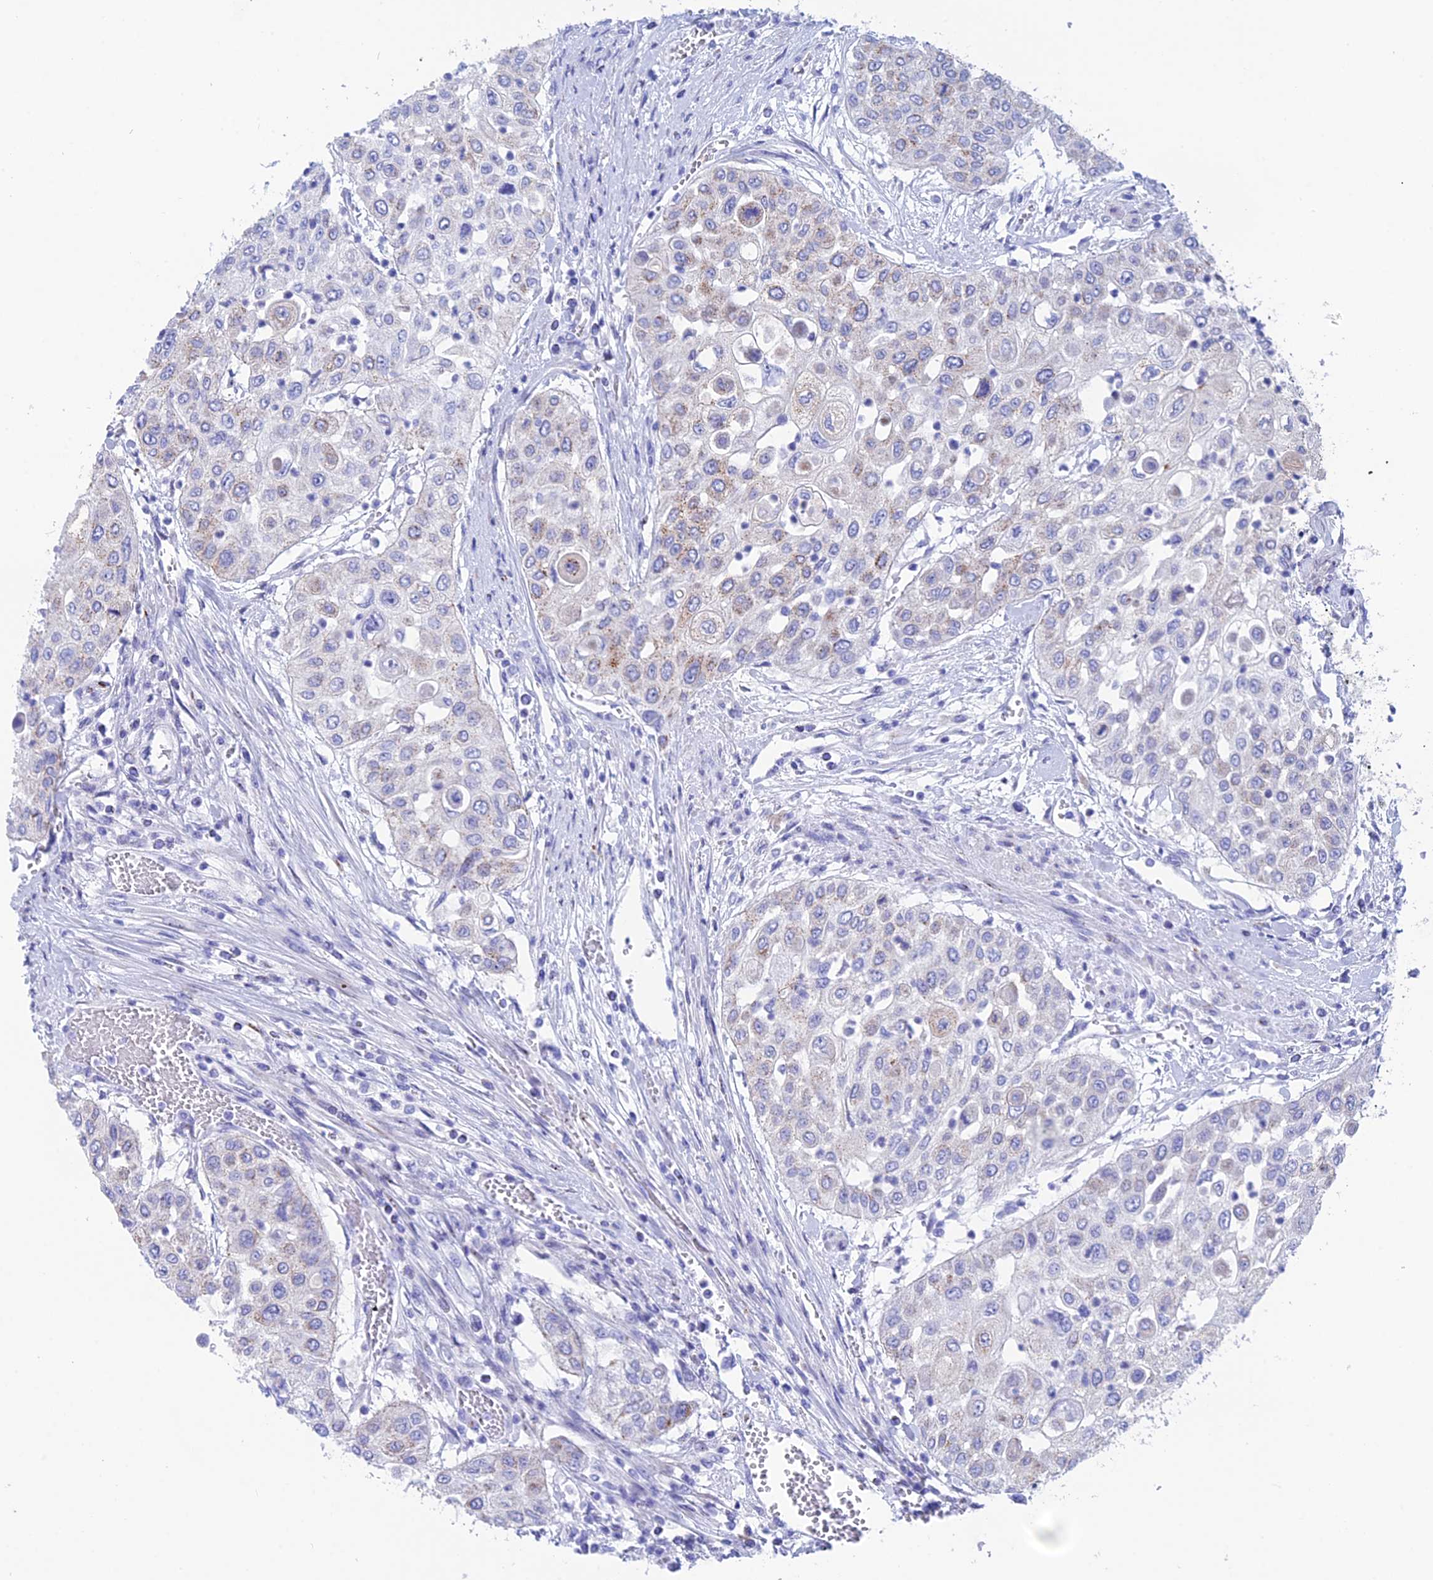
{"staining": {"intensity": "negative", "quantity": "none", "location": "none"}, "tissue": "urothelial cancer", "cell_type": "Tumor cells", "image_type": "cancer", "snomed": [{"axis": "morphology", "description": "Urothelial carcinoma, High grade"}, {"axis": "topography", "description": "Urinary bladder"}], "caption": "High power microscopy photomicrograph of an immunohistochemistry histopathology image of urothelial cancer, revealing no significant staining in tumor cells.", "gene": "ERICH4", "patient": {"sex": "female", "age": 79}}